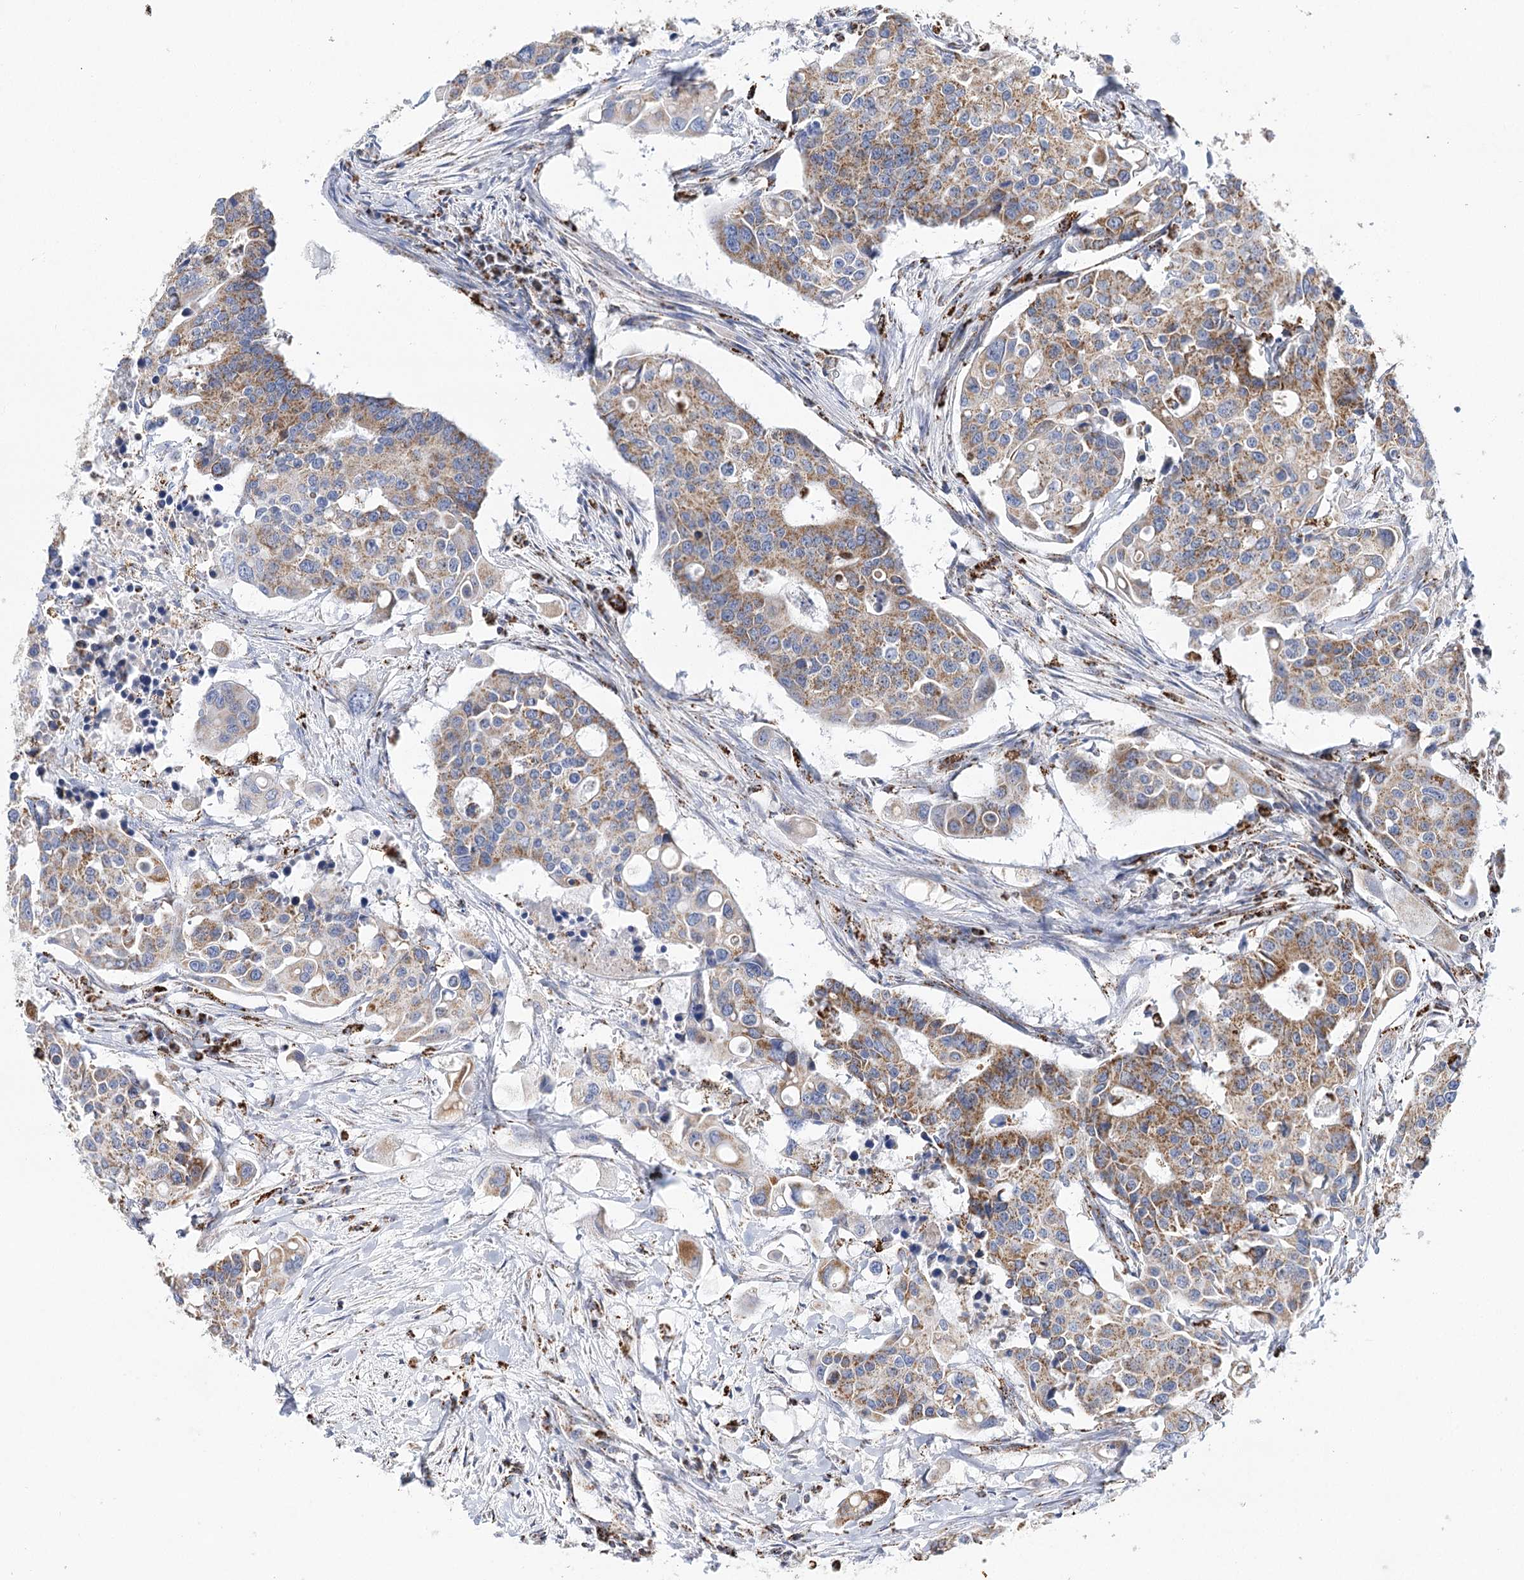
{"staining": {"intensity": "moderate", "quantity": ">75%", "location": "cytoplasmic/membranous"}, "tissue": "colorectal cancer", "cell_type": "Tumor cells", "image_type": "cancer", "snomed": [{"axis": "morphology", "description": "Adenocarcinoma, NOS"}, {"axis": "topography", "description": "Colon"}], "caption": "This is an image of IHC staining of adenocarcinoma (colorectal), which shows moderate staining in the cytoplasmic/membranous of tumor cells.", "gene": "NADK2", "patient": {"sex": "male", "age": 77}}